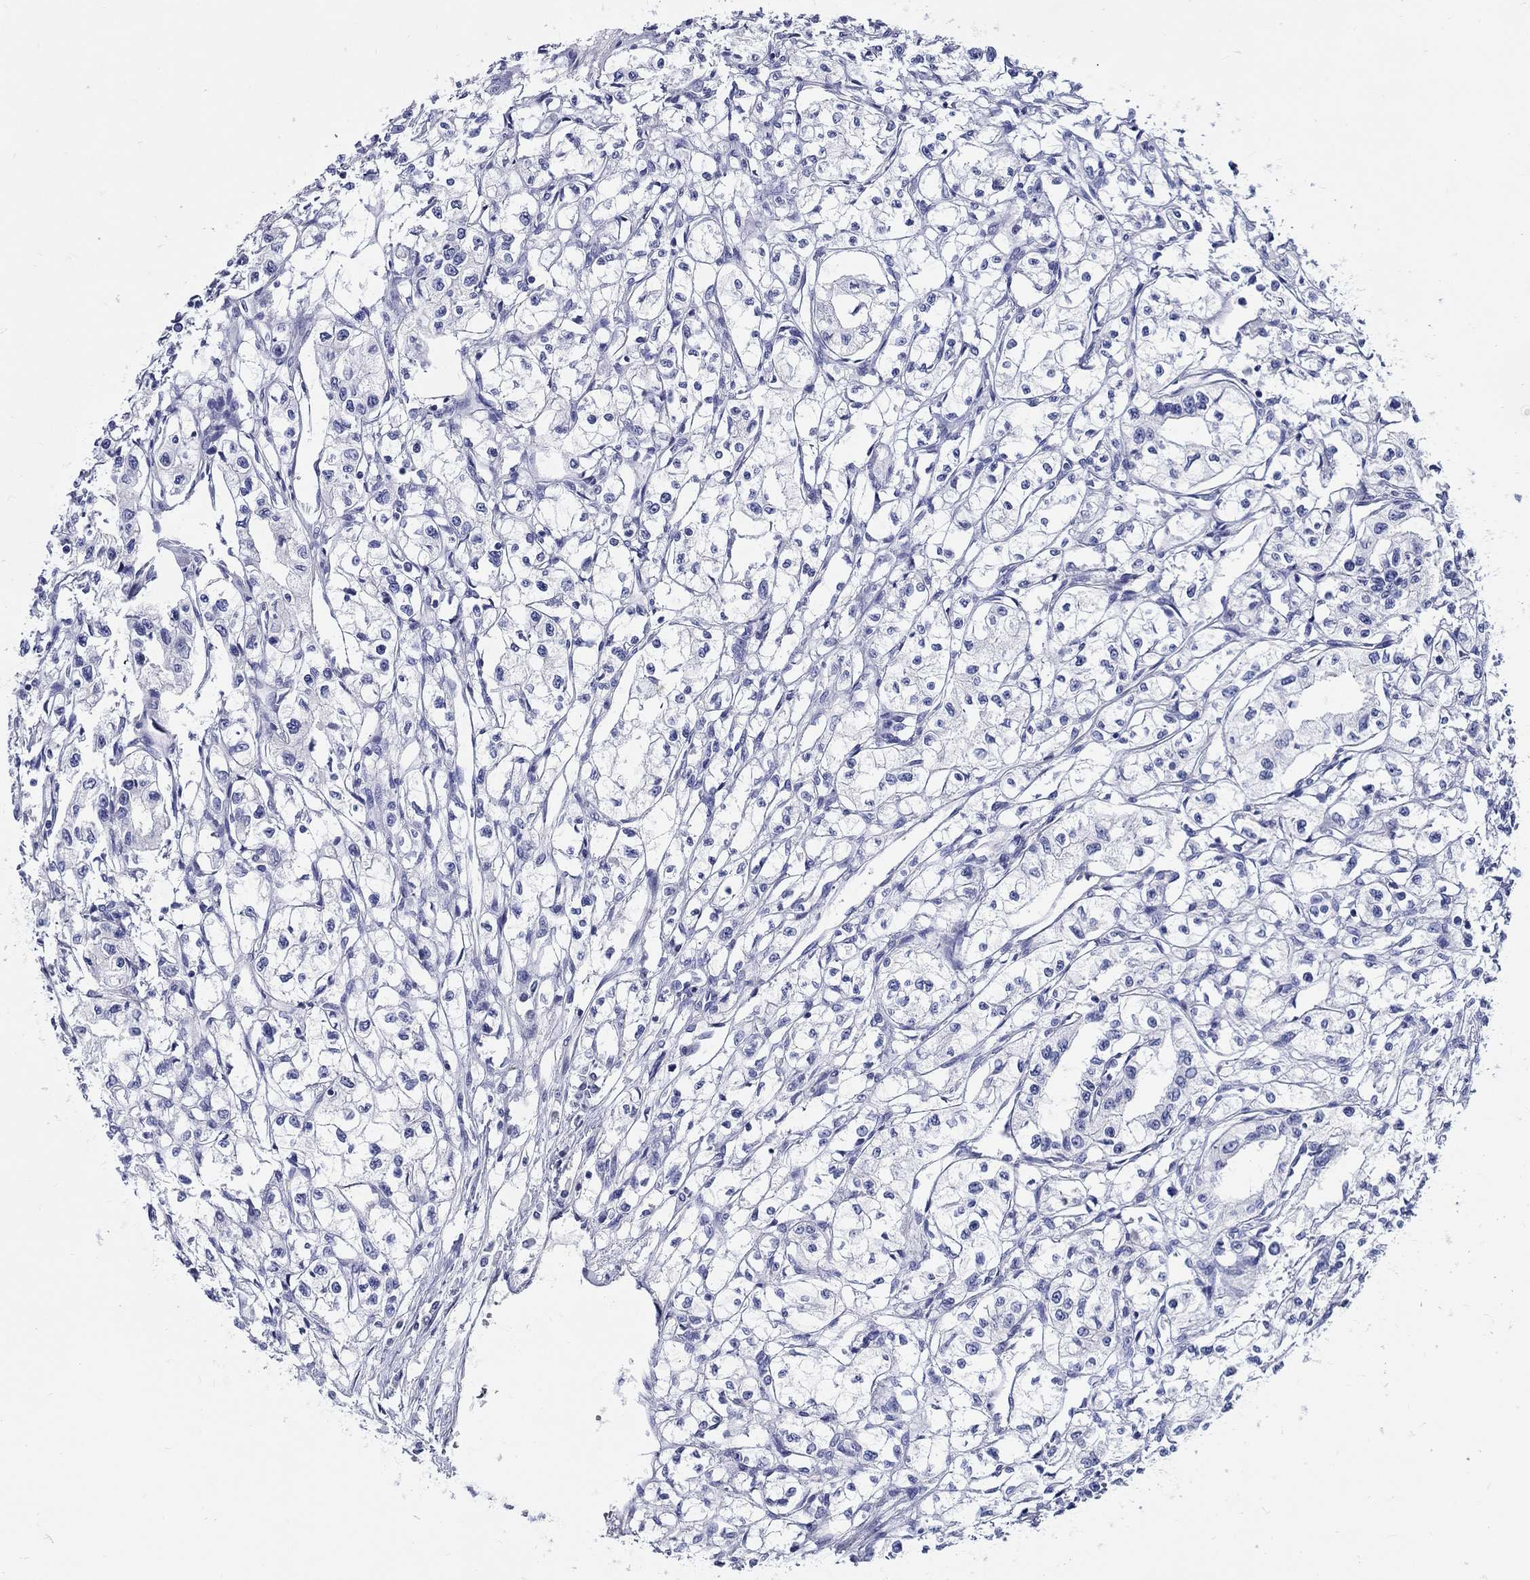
{"staining": {"intensity": "negative", "quantity": "none", "location": "none"}, "tissue": "renal cancer", "cell_type": "Tumor cells", "image_type": "cancer", "snomed": [{"axis": "morphology", "description": "Adenocarcinoma, NOS"}, {"axis": "topography", "description": "Kidney"}], "caption": "Histopathology image shows no protein positivity in tumor cells of renal adenocarcinoma tissue.", "gene": "CRYGS", "patient": {"sex": "male", "age": 56}}